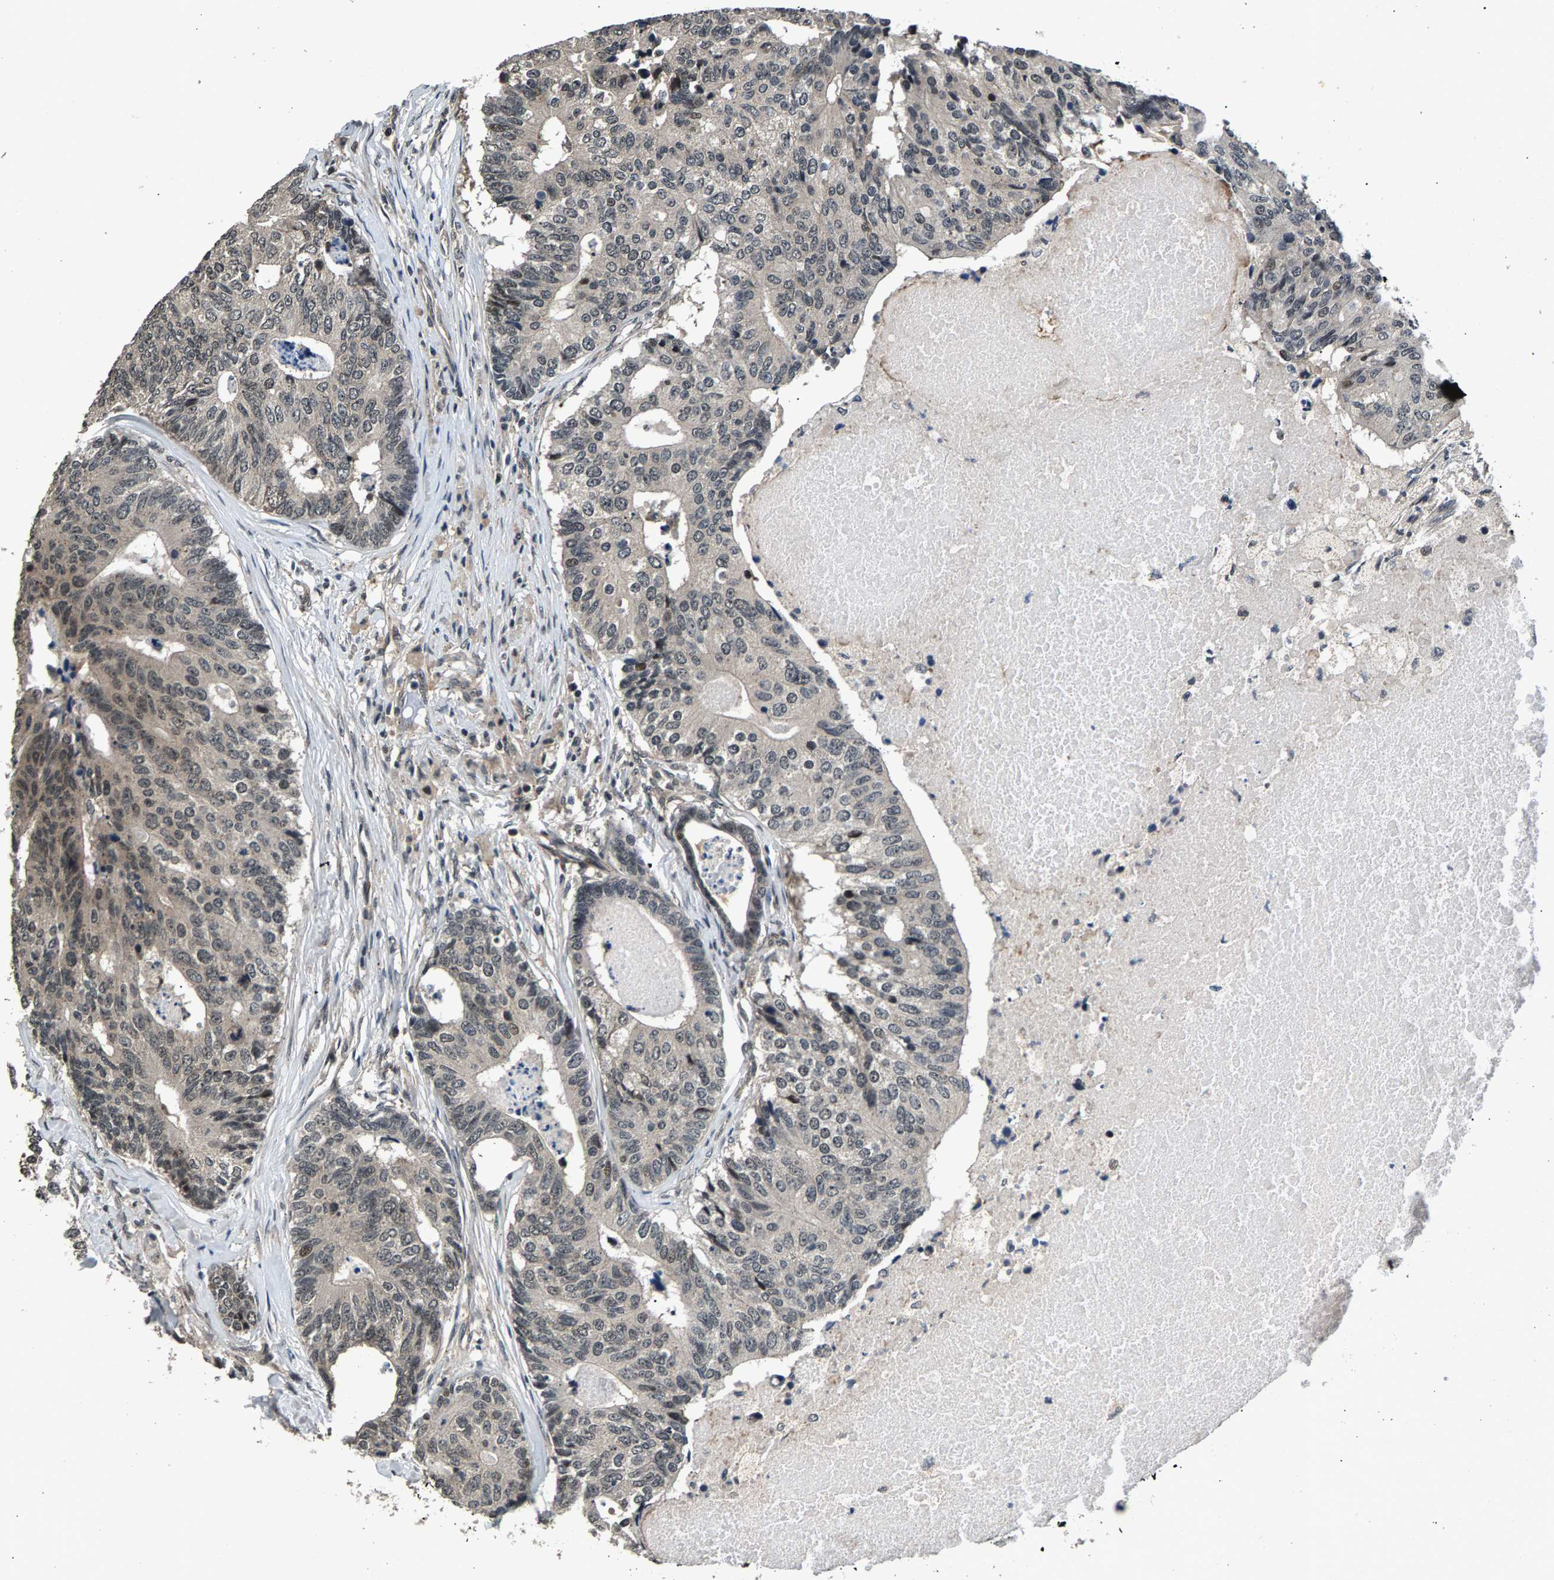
{"staining": {"intensity": "weak", "quantity": "<25%", "location": "nuclear"}, "tissue": "colorectal cancer", "cell_type": "Tumor cells", "image_type": "cancer", "snomed": [{"axis": "morphology", "description": "Adenocarcinoma, NOS"}, {"axis": "topography", "description": "Colon"}], "caption": "A histopathology image of human colorectal cancer (adenocarcinoma) is negative for staining in tumor cells.", "gene": "RBM33", "patient": {"sex": "female", "age": 67}}